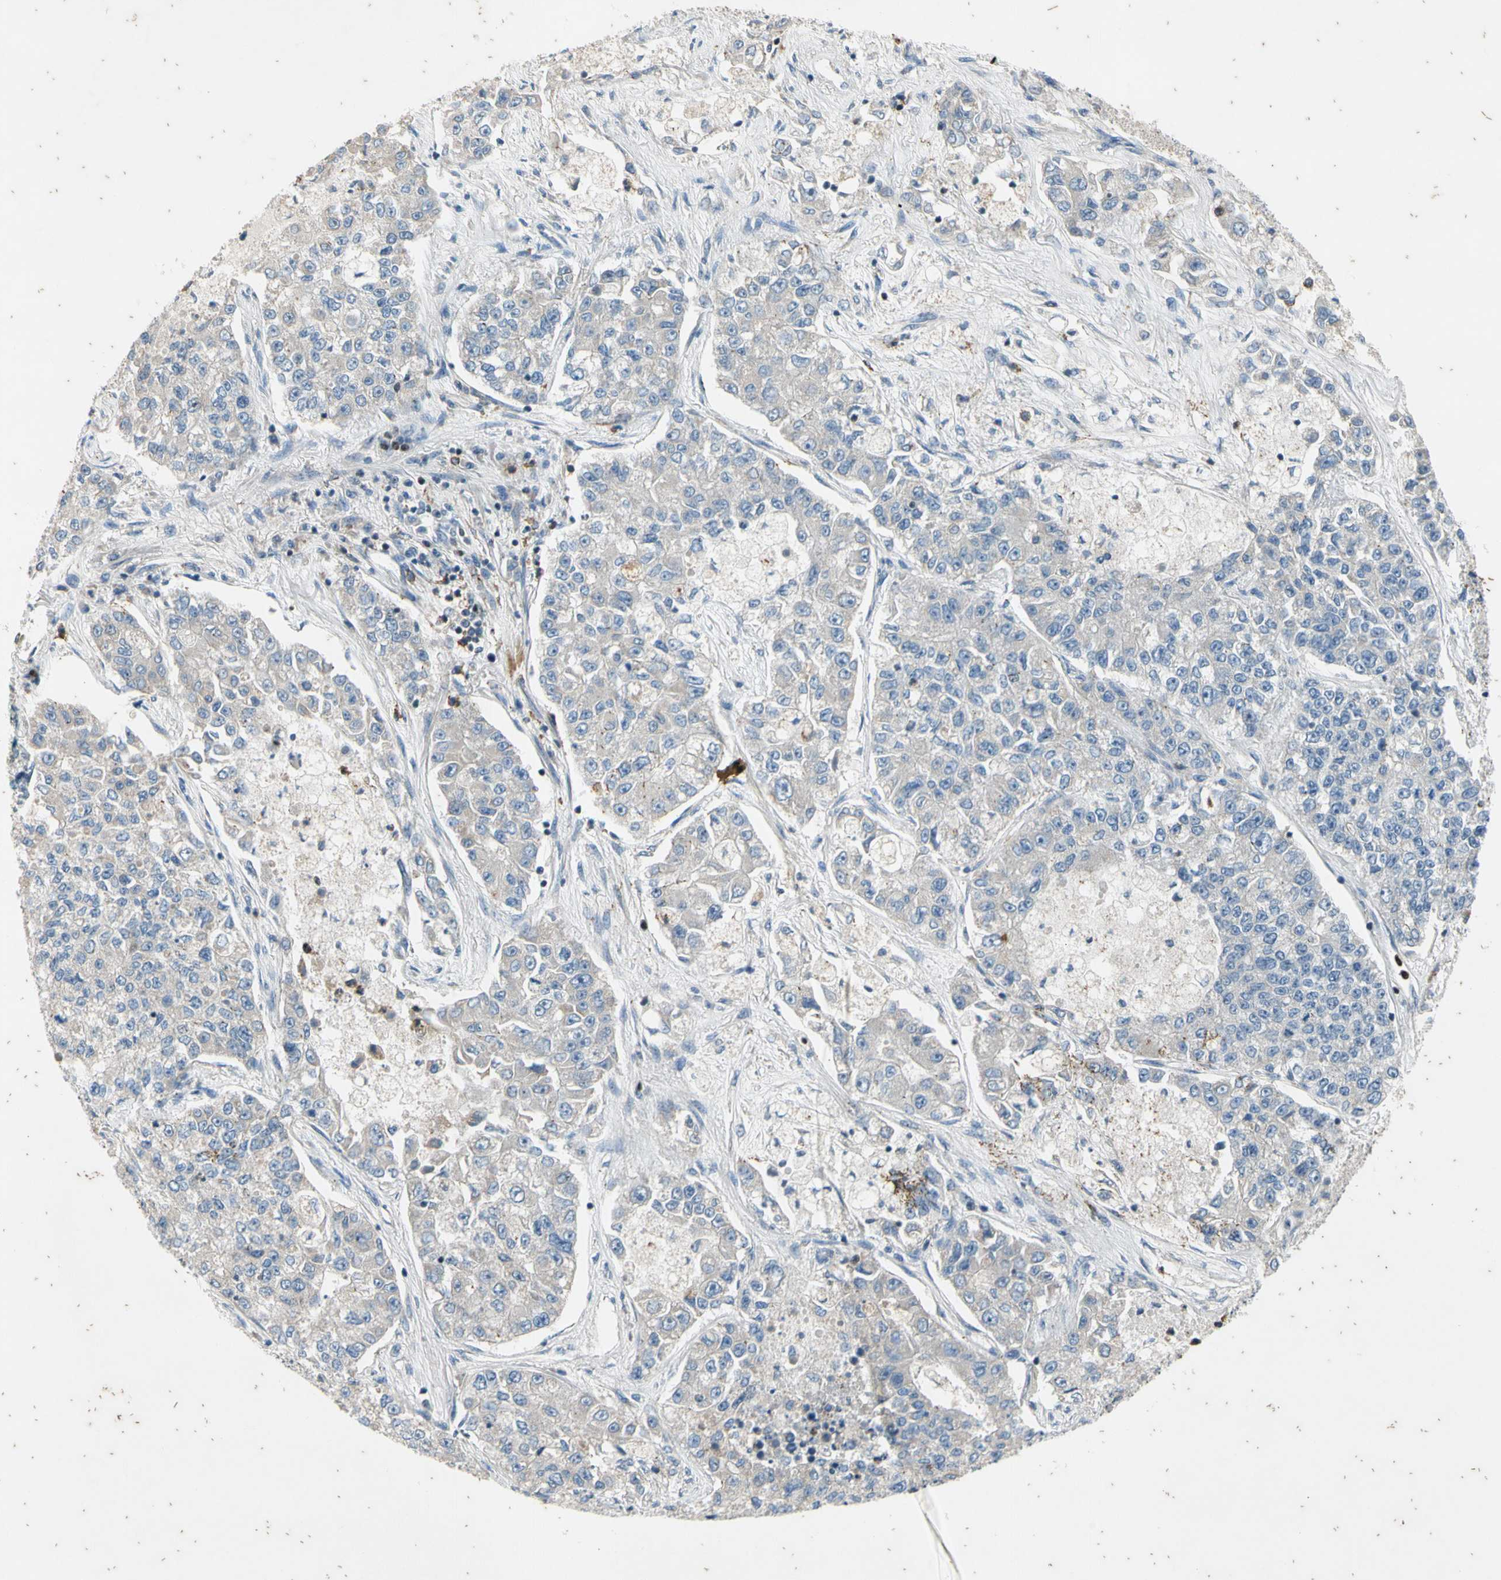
{"staining": {"intensity": "negative", "quantity": "none", "location": "none"}, "tissue": "lung cancer", "cell_type": "Tumor cells", "image_type": "cancer", "snomed": [{"axis": "morphology", "description": "Adenocarcinoma, NOS"}, {"axis": "topography", "description": "Lung"}], "caption": "Tumor cells are negative for brown protein staining in adenocarcinoma (lung).", "gene": "TBX21", "patient": {"sex": "male", "age": 49}}